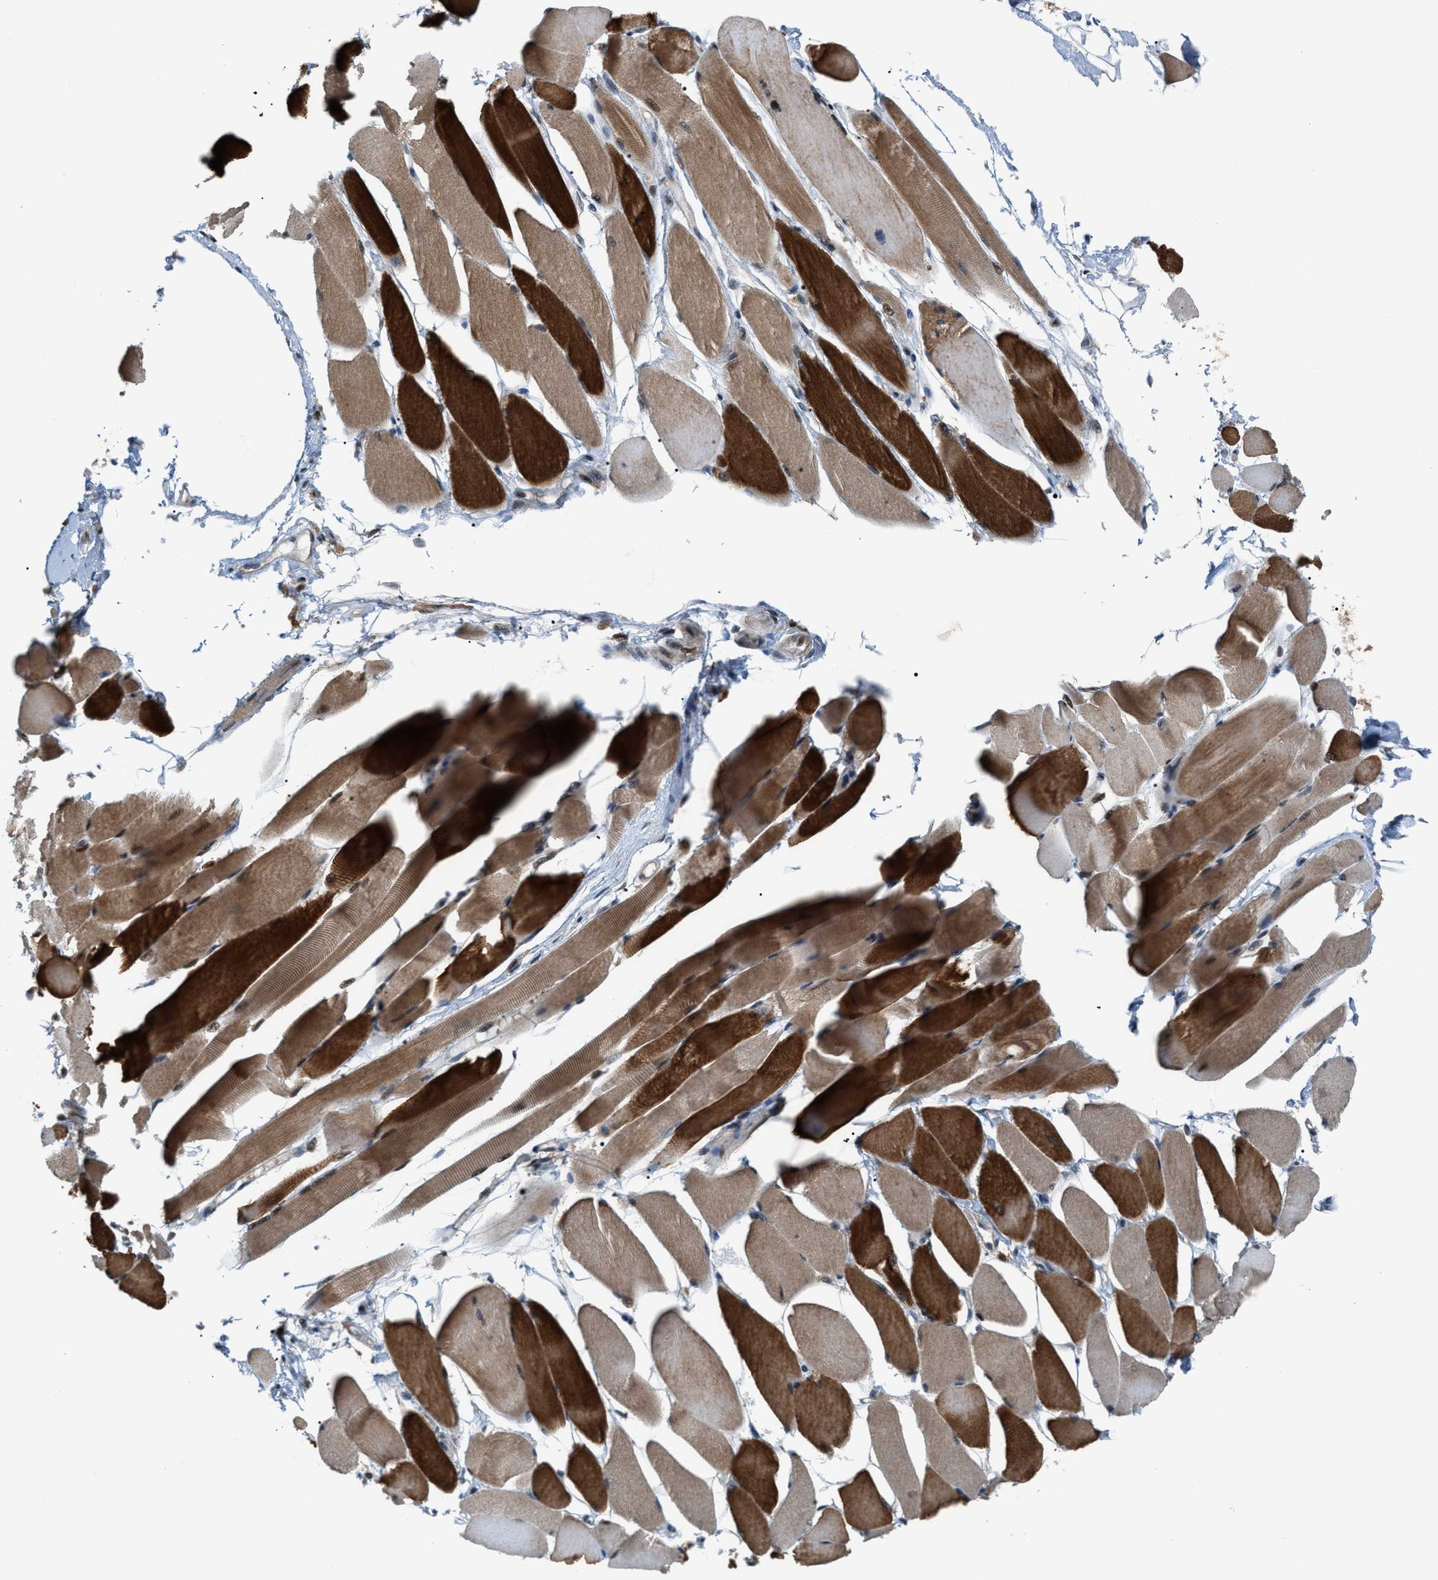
{"staining": {"intensity": "strong", "quantity": ">75%", "location": "cytoplasmic/membranous"}, "tissue": "skeletal muscle", "cell_type": "Myocytes", "image_type": "normal", "snomed": [{"axis": "morphology", "description": "Normal tissue, NOS"}, {"axis": "topography", "description": "Skeletal muscle"}, {"axis": "topography", "description": "Peripheral nerve tissue"}], "caption": "Immunohistochemistry of normal skeletal muscle displays high levels of strong cytoplasmic/membranous expression in approximately >75% of myocytes. The staining was performed using DAB (3,3'-diaminobenzidine), with brown indicating positive protein expression. Nuclei are stained blue with hematoxylin.", "gene": "RFFL", "patient": {"sex": "female", "age": 84}}